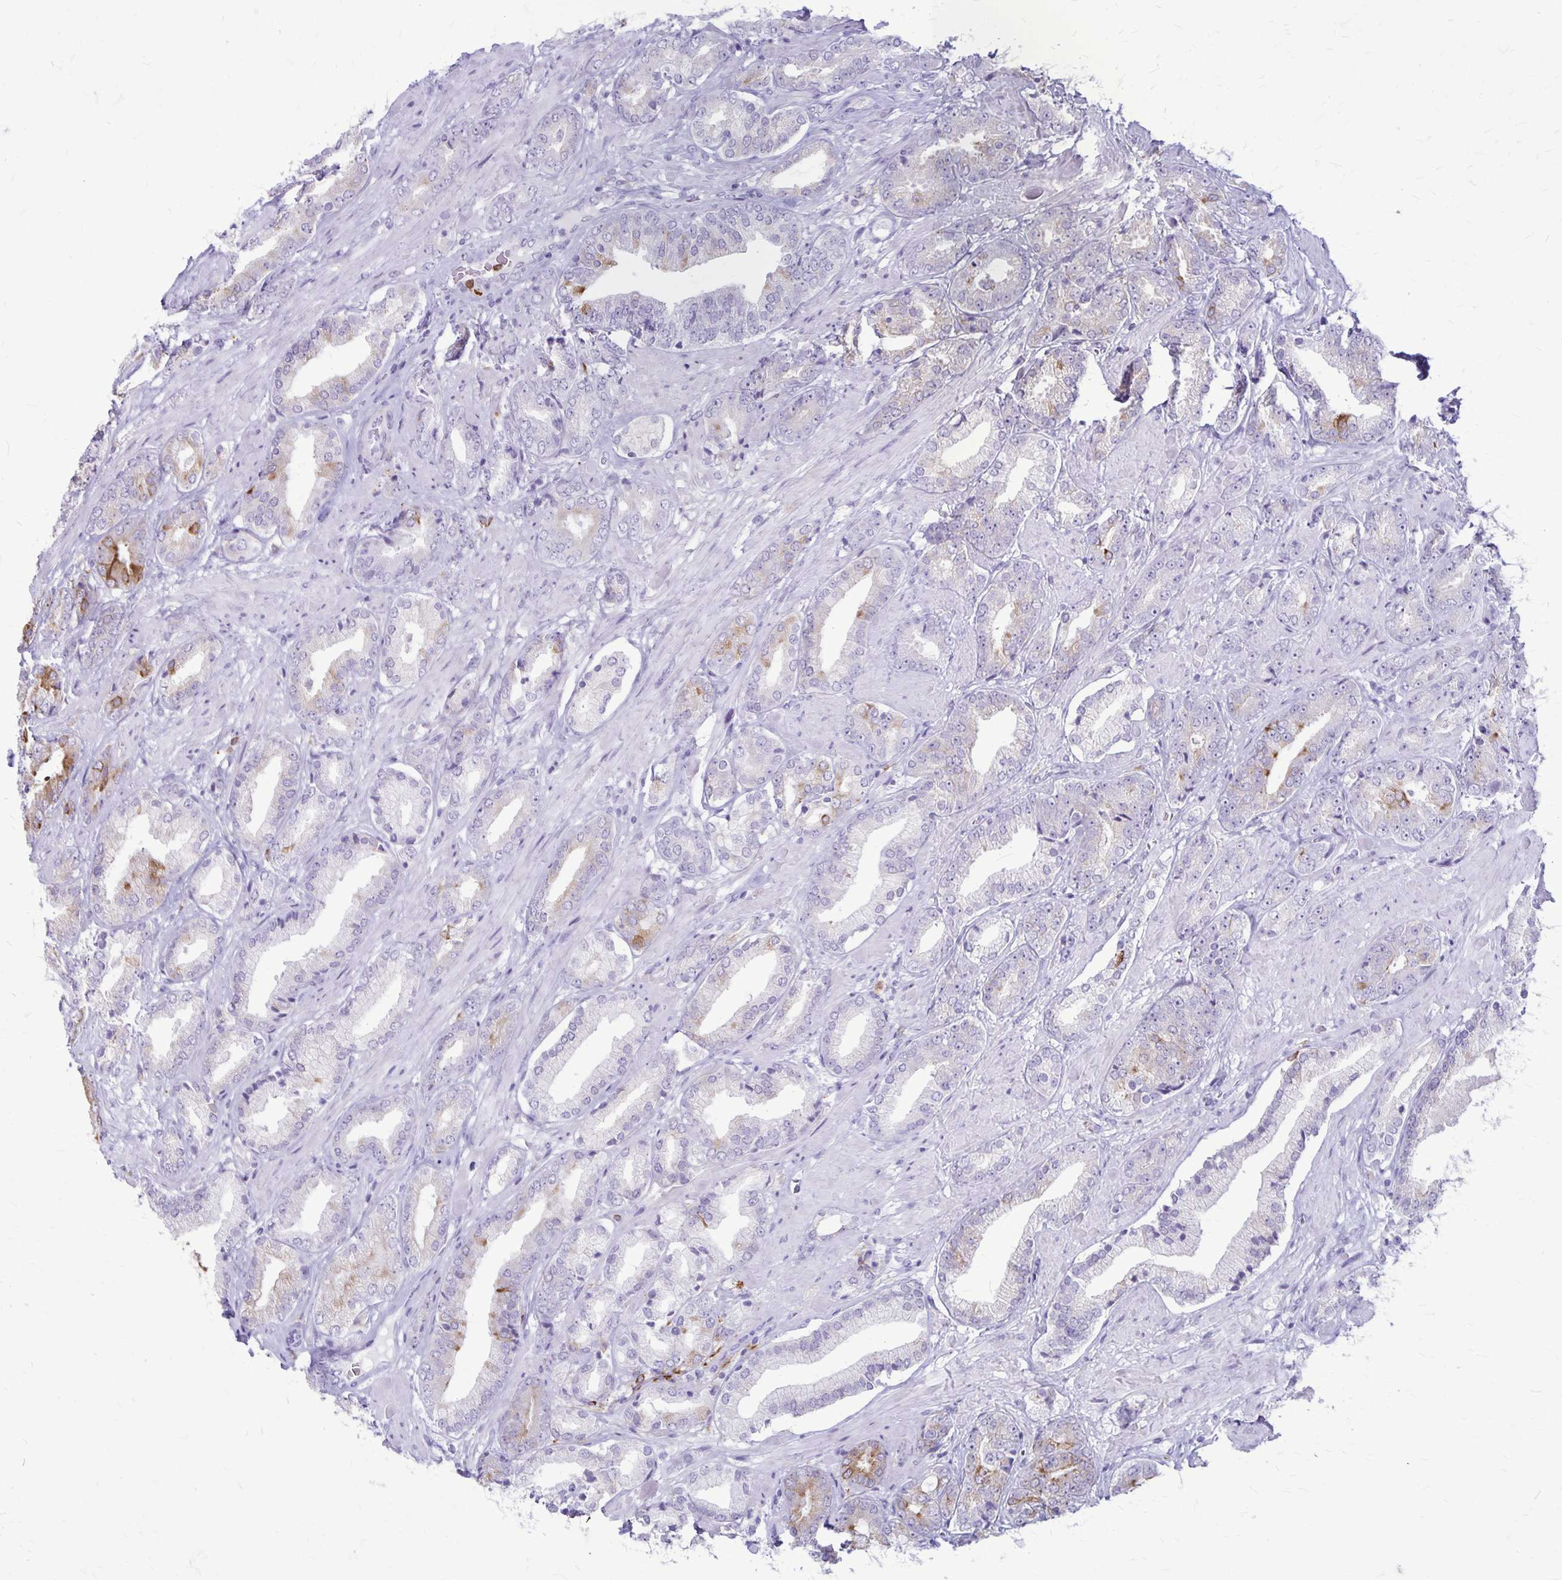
{"staining": {"intensity": "moderate", "quantity": "<25%", "location": "cytoplasmic/membranous"}, "tissue": "prostate cancer", "cell_type": "Tumor cells", "image_type": "cancer", "snomed": [{"axis": "morphology", "description": "Adenocarcinoma, High grade"}, {"axis": "topography", "description": "Prostate"}], "caption": "Brown immunohistochemical staining in prostate cancer reveals moderate cytoplasmic/membranous expression in about <25% of tumor cells.", "gene": "RTN1", "patient": {"sex": "male", "age": 56}}